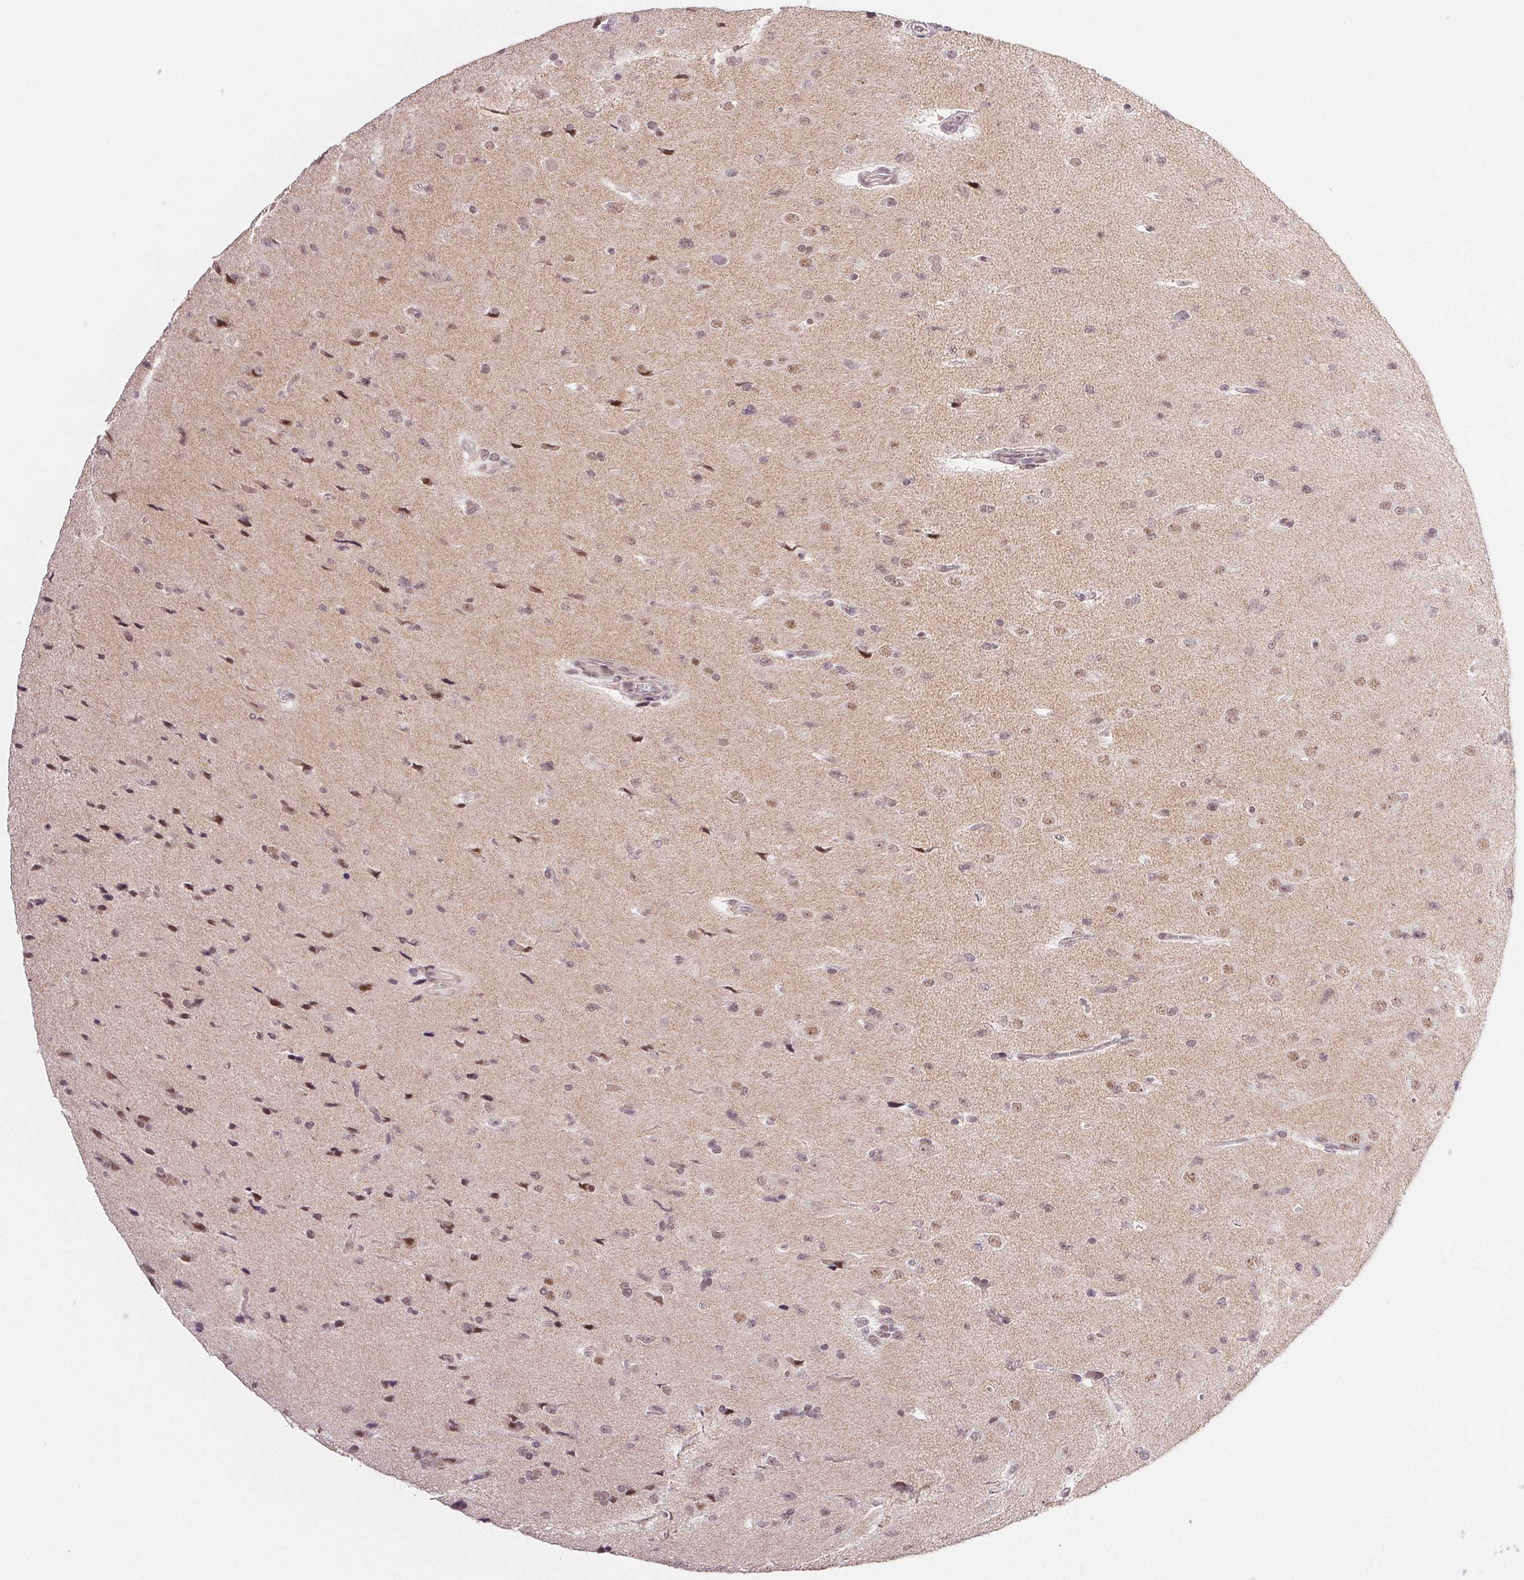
{"staining": {"intensity": "moderate", "quantity": "<25%", "location": "nuclear"}, "tissue": "glioma", "cell_type": "Tumor cells", "image_type": "cancer", "snomed": [{"axis": "morphology", "description": "Glioma, malignant, Low grade"}, {"axis": "topography", "description": "Brain"}], "caption": "Immunohistochemical staining of glioma shows moderate nuclear protein expression in about <25% of tumor cells. The staining was performed using DAB, with brown indicating positive protein expression. Nuclei are stained blue with hematoxylin.", "gene": "PRPF18", "patient": {"sex": "female", "age": 55}}